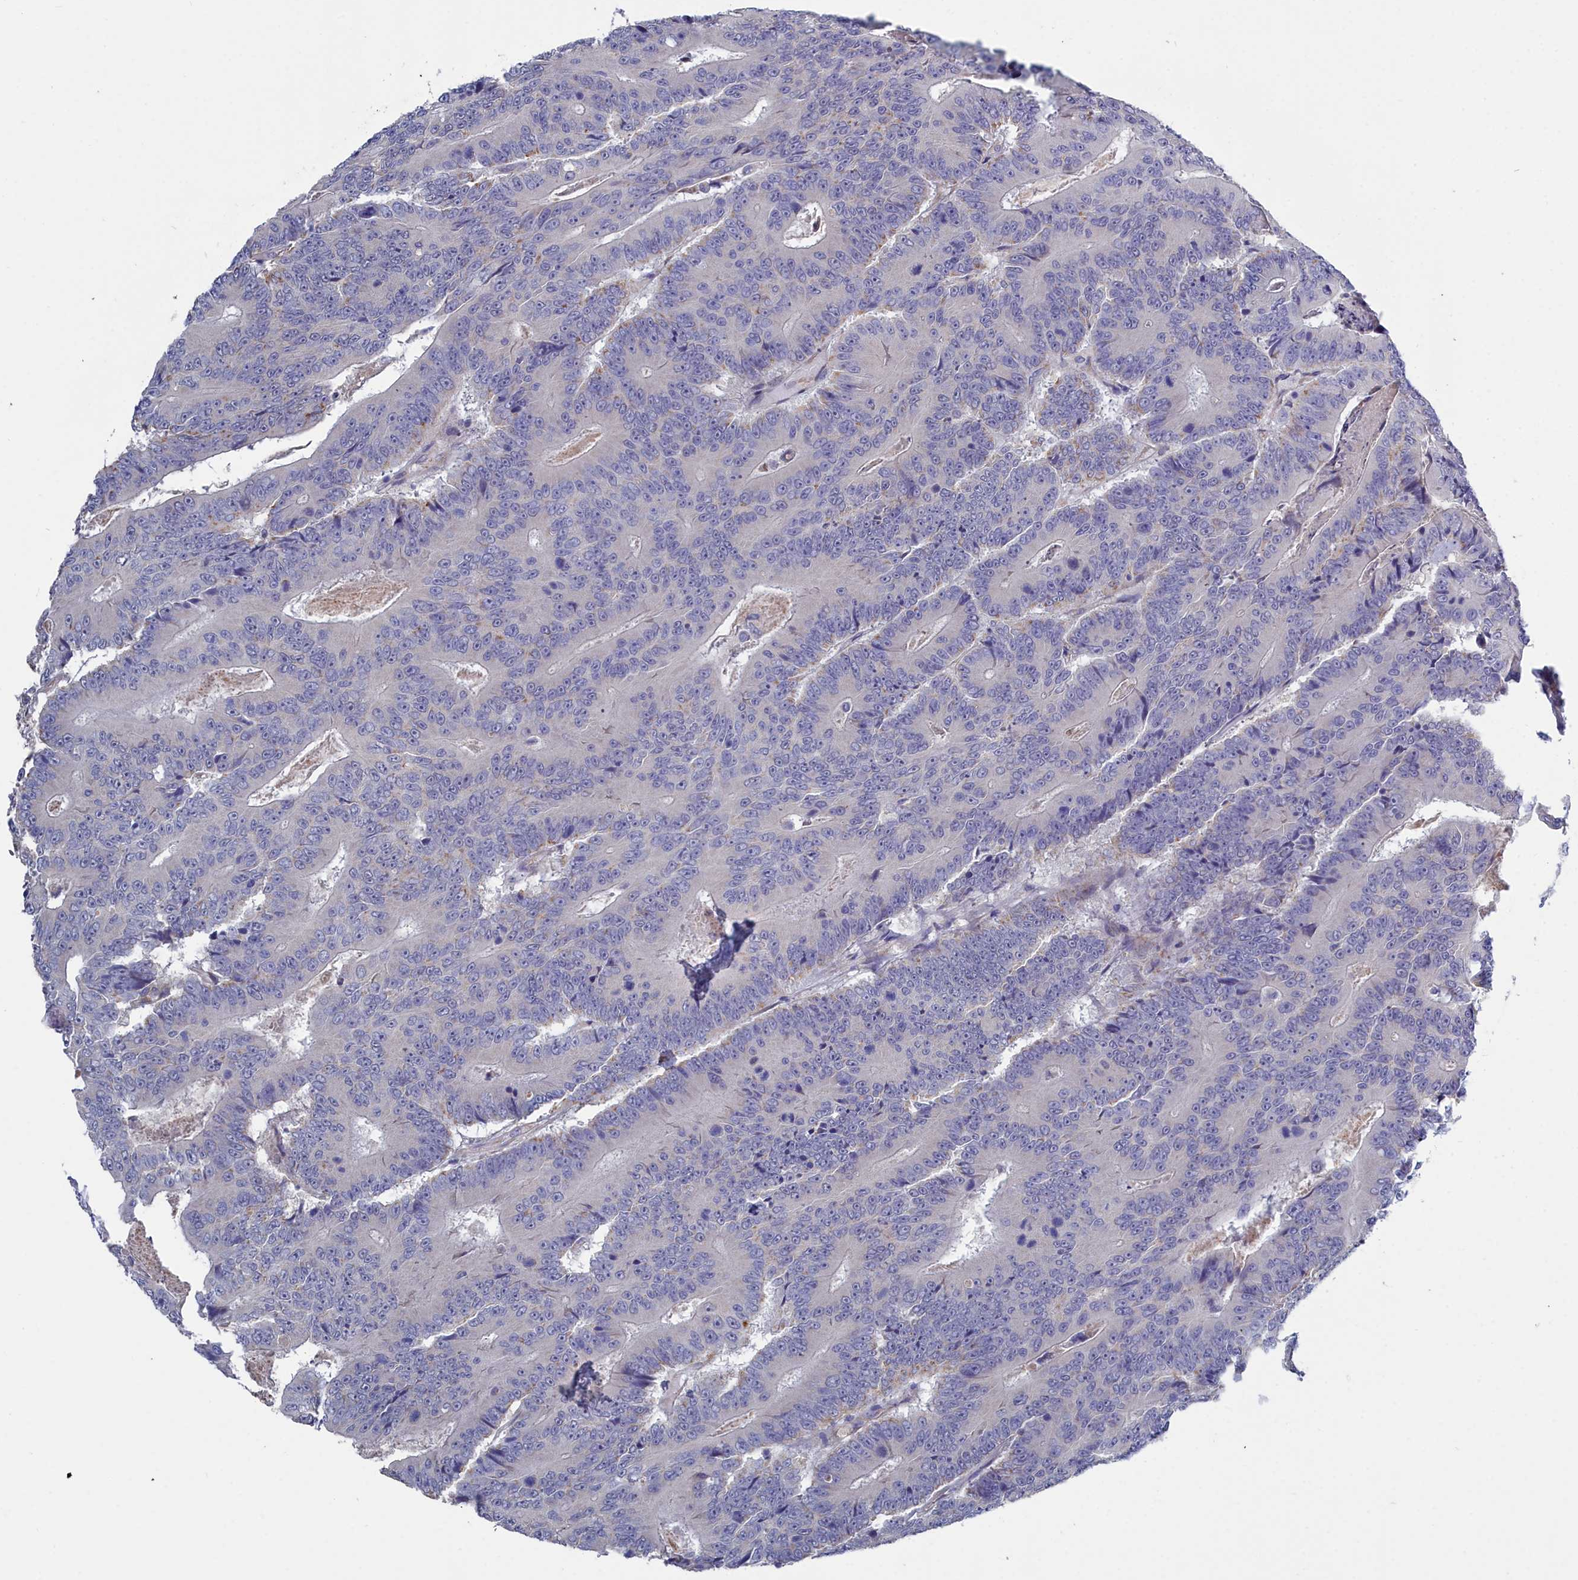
{"staining": {"intensity": "negative", "quantity": "none", "location": "none"}, "tissue": "colorectal cancer", "cell_type": "Tumor cells", "image_type": "cancer", "snomed": [{"axis": "morphology", "description": "Adenocarcinoma, NOS"}, {"axis": "topography", "description": "Colon"}], "caption": "IHC photomicrograph of neoplastic tissue: human colorectal adenocarcinoma stained with DAB (3,3'-diaminobenzidine) exhibits no significant protein expression in tumor cells.", "gene": "RDX", "patient": {"sex": "male", "age": 83}}